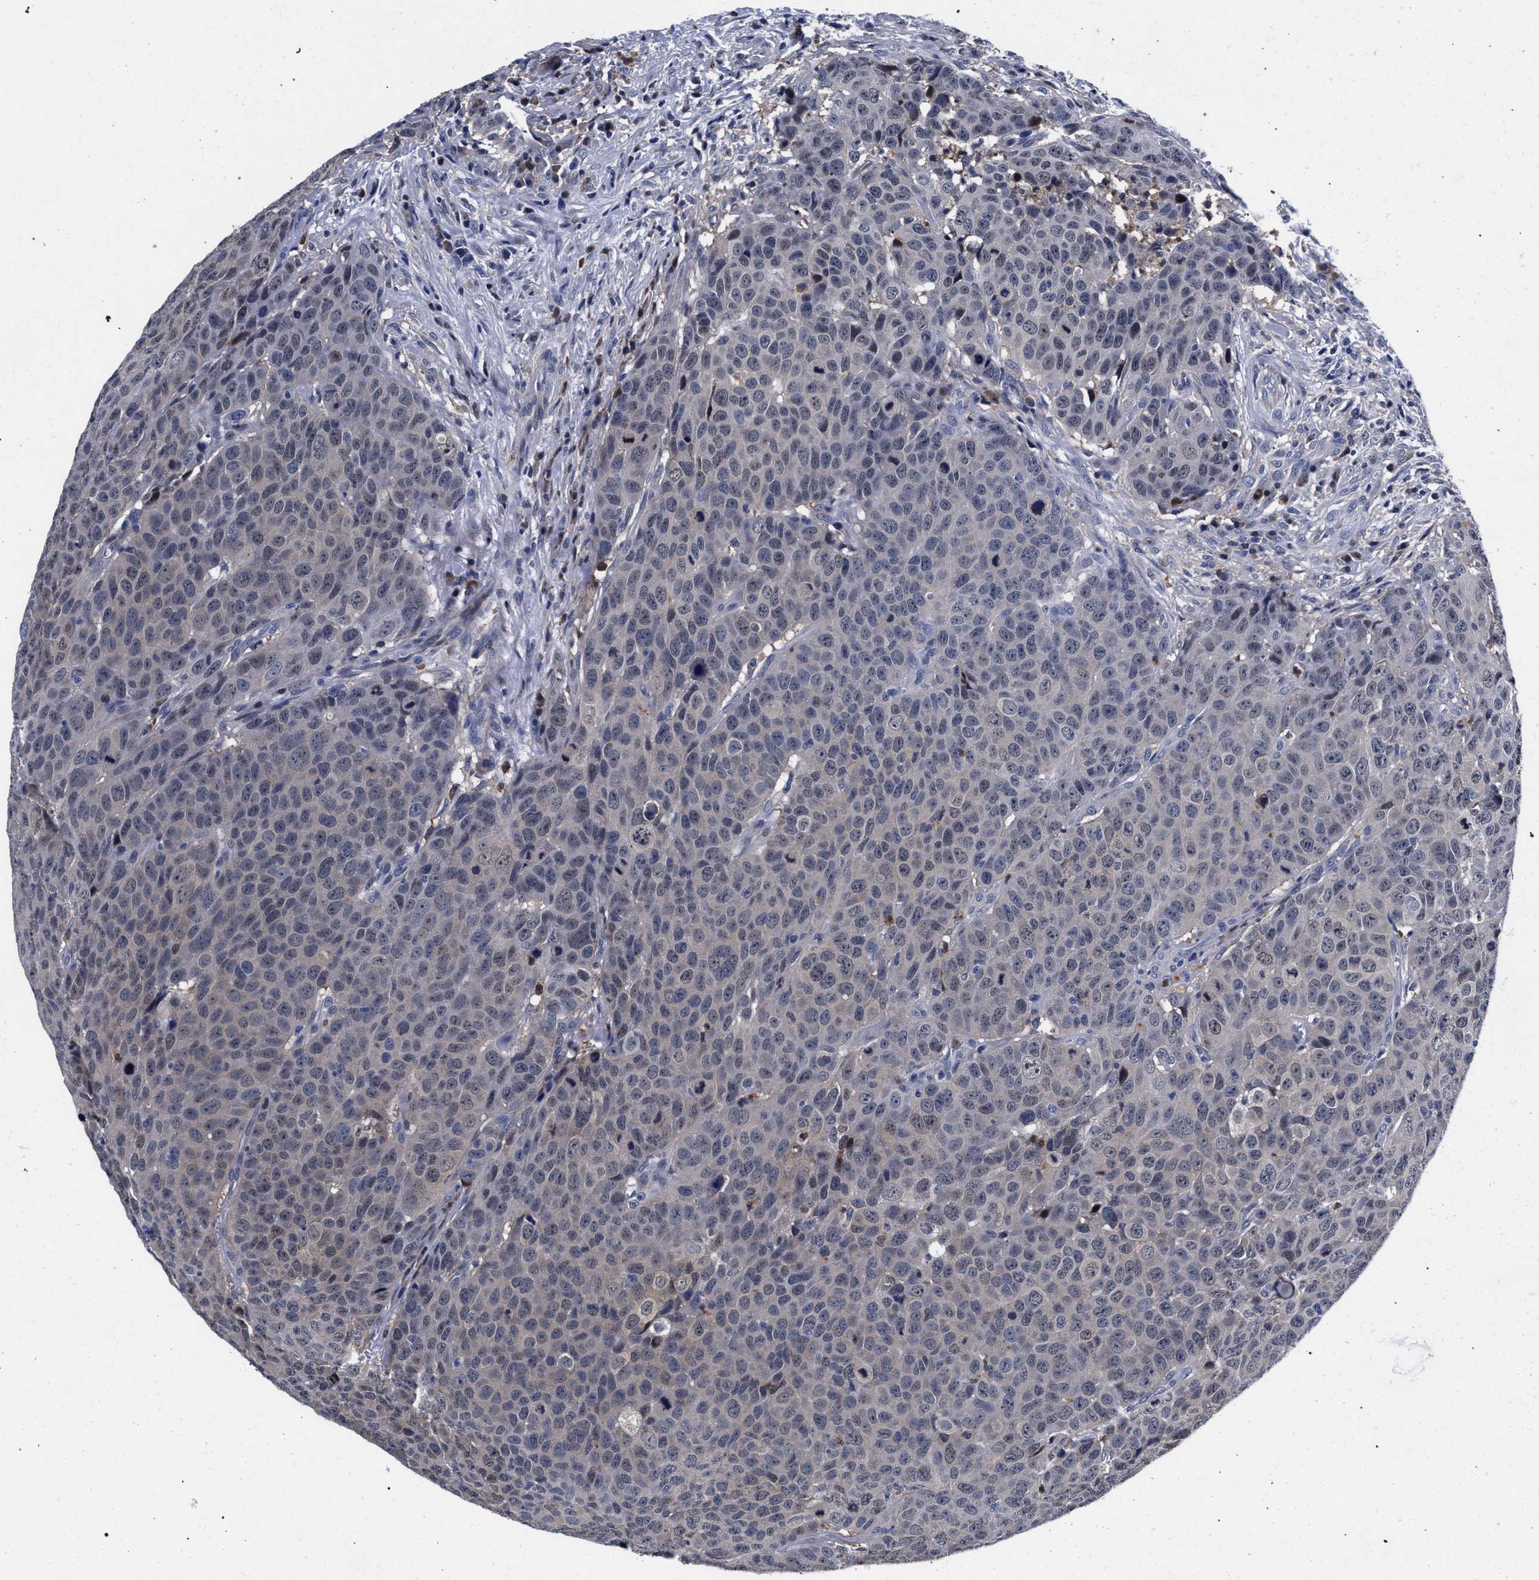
{"staining": {"intensity": "weak", "quantity": "25%-75%", "location": "nuclear"}, "tissue": "head and neck cancer", "cell_type": "Tumor cells", "image_type": "cancer", "snomed": [{"axis": "morphology", "description": "Squamous cell carcinoma, NOS"}, {"axis": "topography", "description": "Head-Neck"}], "caption": "Immunohistochemical staining of squamous cell carcinoma (head and neck) shows weak nuclear protein expression in about 25%-75% of tumor cells.", "gene": "ZNF462", "patient": {"sex": "male", "age": 66}}